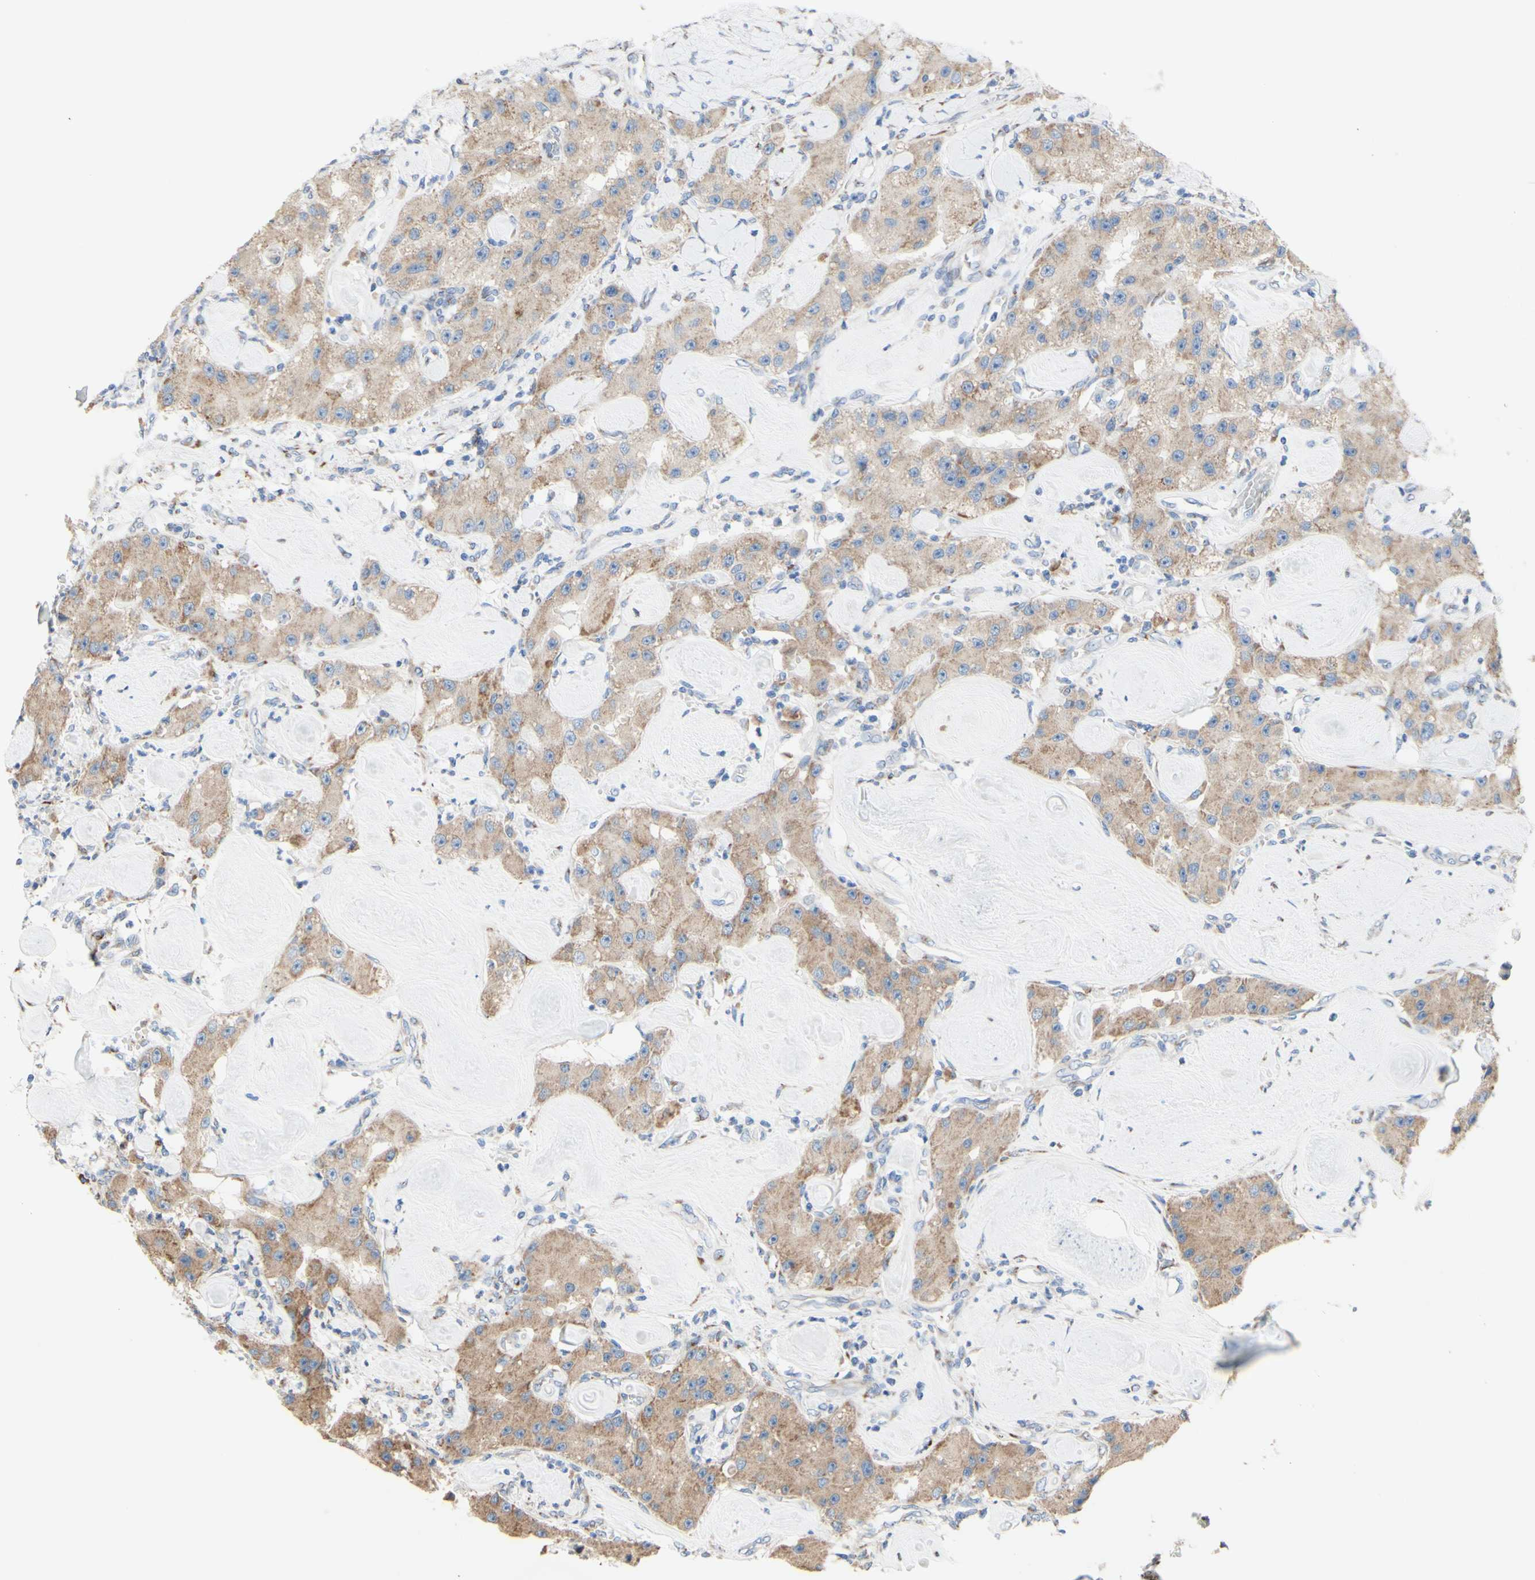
{"staining": {"intensity": "moderate", "quantity": ">75%", "location": "cytoplasmic/membranous"}, "tissue": "carcinoid", "cell_type": "Tumor cells", "image_type": "cancer", "snomed": [{"axis": "morphology", "description": "Carcinoid, malignant, NOS"}, {"axis": "topography", "description": "Pancreas"}], "caption": "Protein staining of malignant carcinoid tissue displays moderate cytoplasmic/membranous expression in about >75% of tumor cells.", "gene": "AGPAT5", "patient": {"sex": "male", "age": 41}}